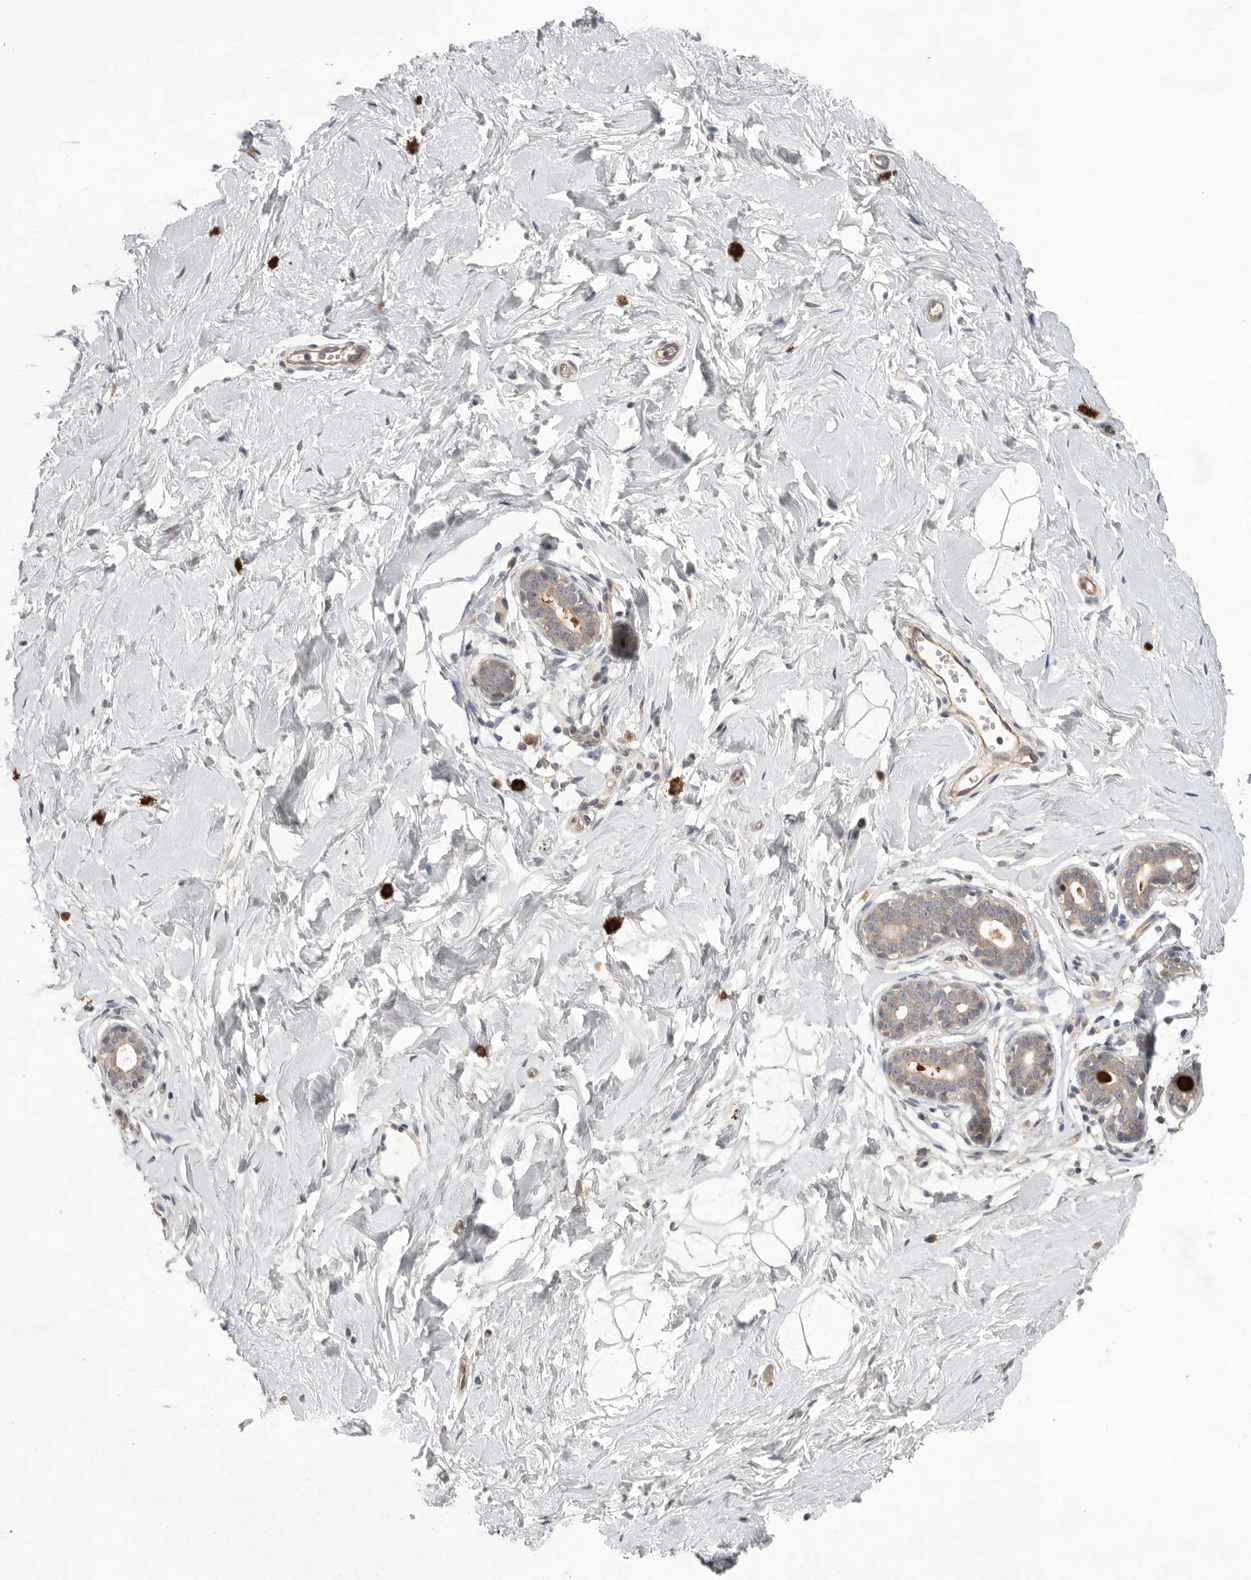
{"staining": {"intensity": "negative", "quantity": "none", "location": "none"}, "tissue": "breast", "cell_type": "Adipocytes", "image_type": "normal", "snomed": [{"axis": "morphology", "description": "Normal tissue, NOS"}, {"axis": "morphology", "description": "Adenoma, NOS"}, {"axis": "topography", "description": "Breast"}], "caption": "A photomicrograph of breast stained for a protein demonstrates no brown staining in adipocytes. (DAB (3,3'-diaminobenzidine) immunohistochemistry (IHC), high magnification).", "gene": "NRCAM", "patient": {"sex": "female", "age": 23}}